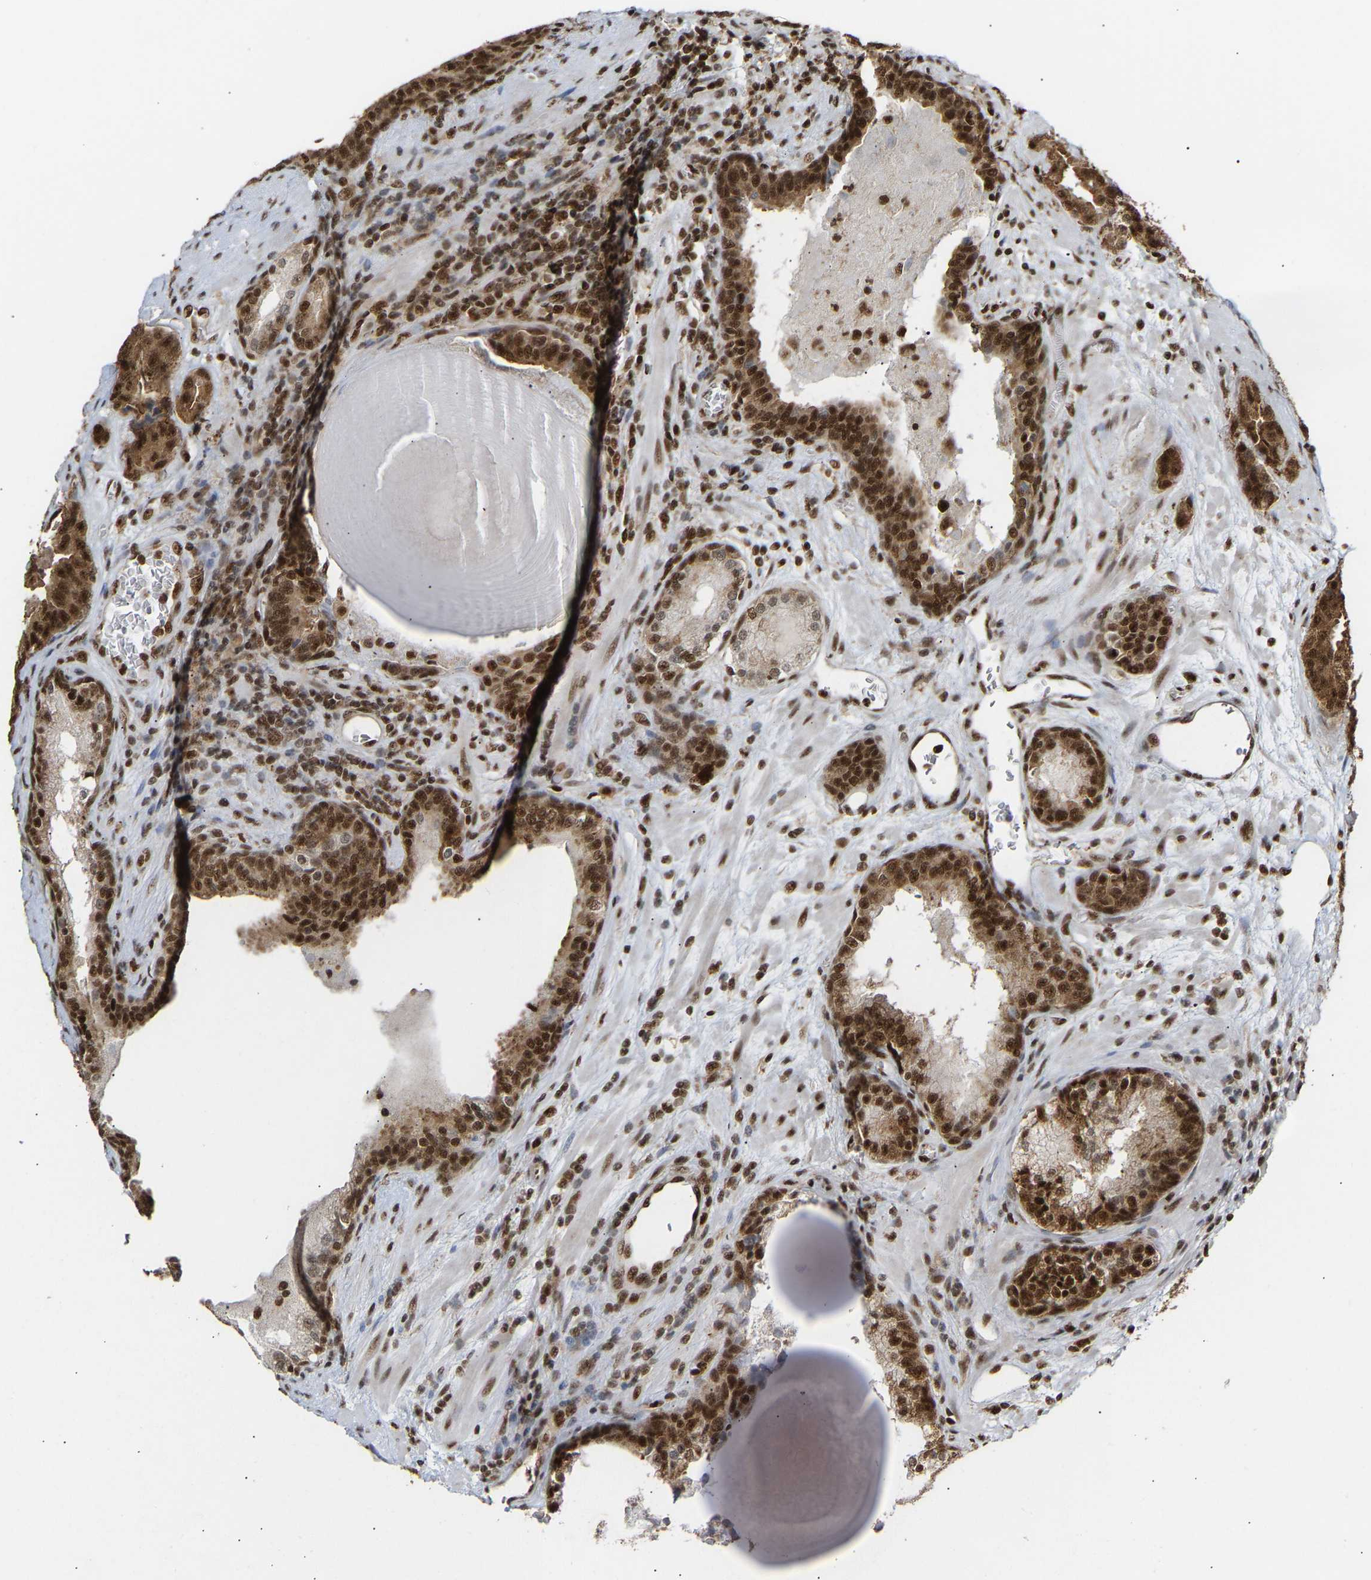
{"staining": {"intensity": "strong", "quantity": ">75%", "location": "cytoplasmic/membranous,nuclear"}, "tissue": "prostate cancer", "cell_type": "Tumor cells", "image_type": "cancer", "snomed": [{"axis": "morphology", "description": "Adenocarcinoma, High grade"}, {"axis": "topography", "description": "Prostate"}], "caption": "Strong cytoplasmic/membranous and nuclear staining for a protein is present in approximately >75% of tumor cells of prostate high-grade adenocarcinoma using immunohistochemistry (IHC).", "gene": "ALYREF", "patient": {"sex": "male", "age": 60}}